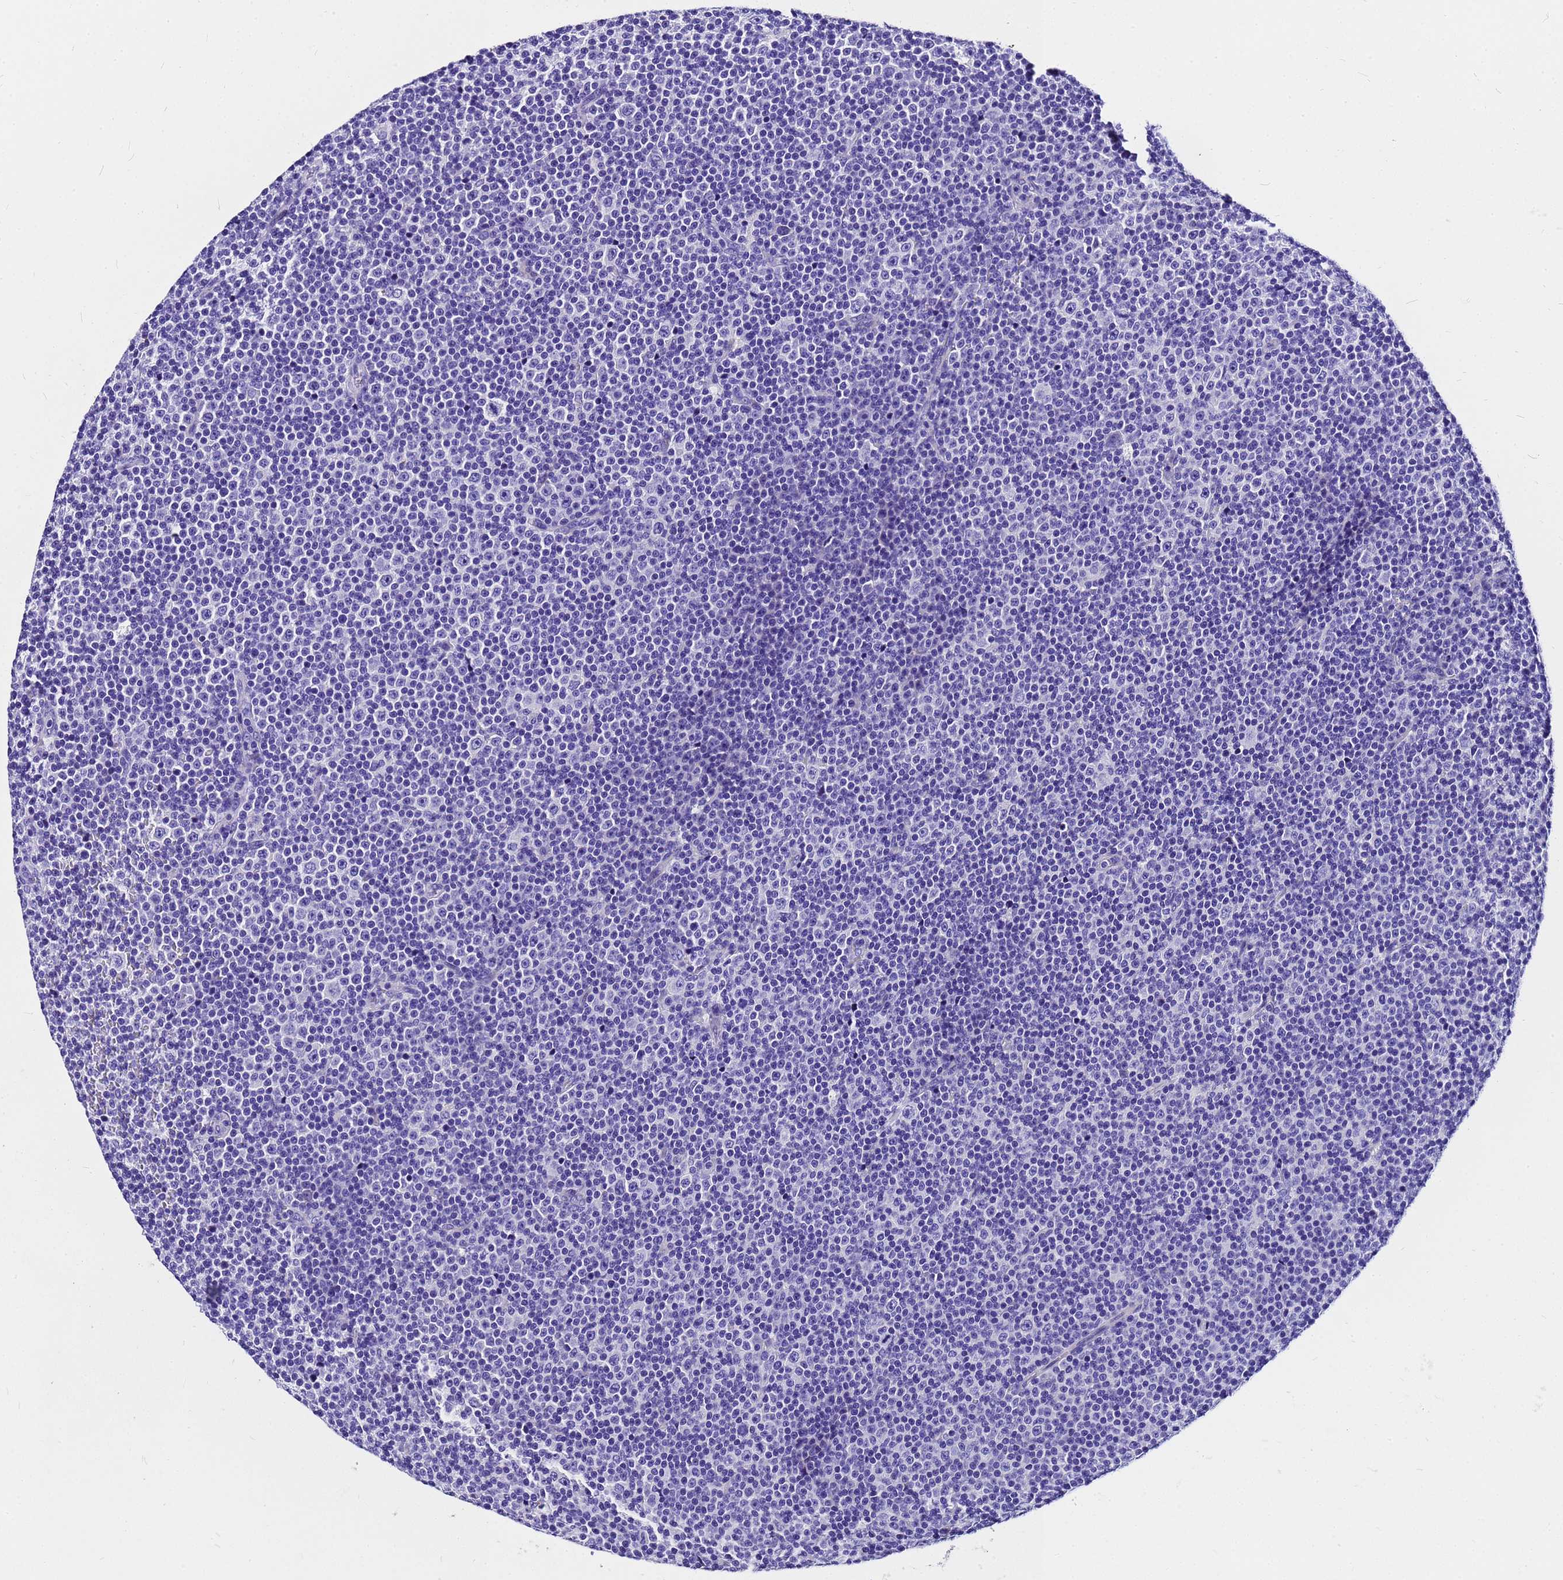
{"staining": {"intensity": "negative", "quantity": "none", "location": "none"}, "tissue": "lymphoma", "cell_type": "Tumor cells", "image_type": "cancer", "snomed": [{"axis": "morphology", "description": "Malignant lymphoma, non-Hodgkin's type, Low grade"}, {"axis": "topography", "description": "Lymph node"}], "caption": "Immunohistochemical staining of lymphoma displays no significant positivity in tumor cells.", "gene": "HERC4", "patient": {"sex": "female", "age": 67}}